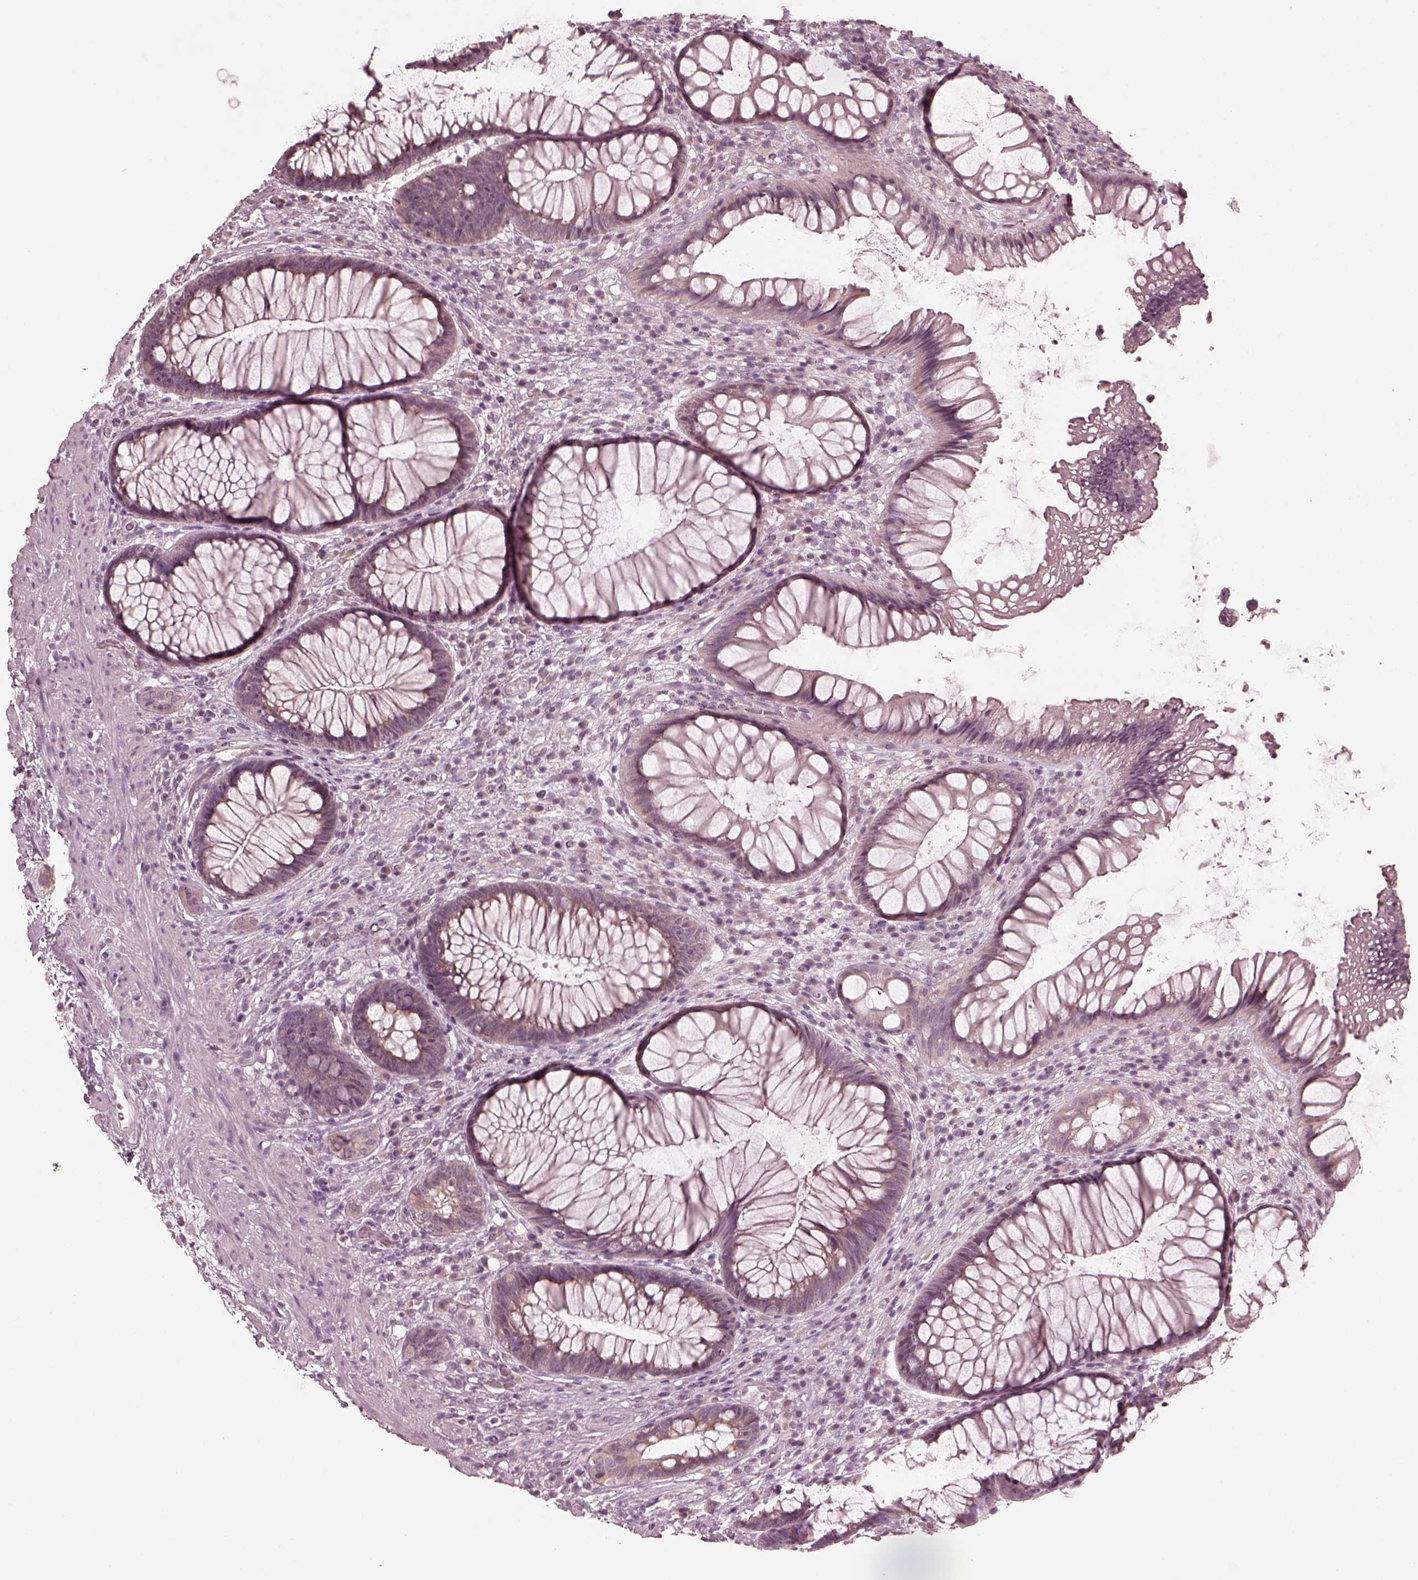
{"staining": {"intensity": "negative", "quantity": "none", "location": "none"}, "tissue": "rectum", "cell_type": "Glandular cells", "image_type": "normal", "snomed": [{"axis": "morphology", "description": "Normal tissue, NOS"}, {"axis": "topography", "description": "Smooth muscle"}, {"axis": "topography", "description": "Rectum"}], "caption": "Protein analysis of benign rectum exhibits no significant expression in glandular cells. The staining is performed using DAB brown chromogen with nuclei counter-stained in using hematoxylin.", "gene": "RGS7", "patient": {"sex": "male", "age": 53}}